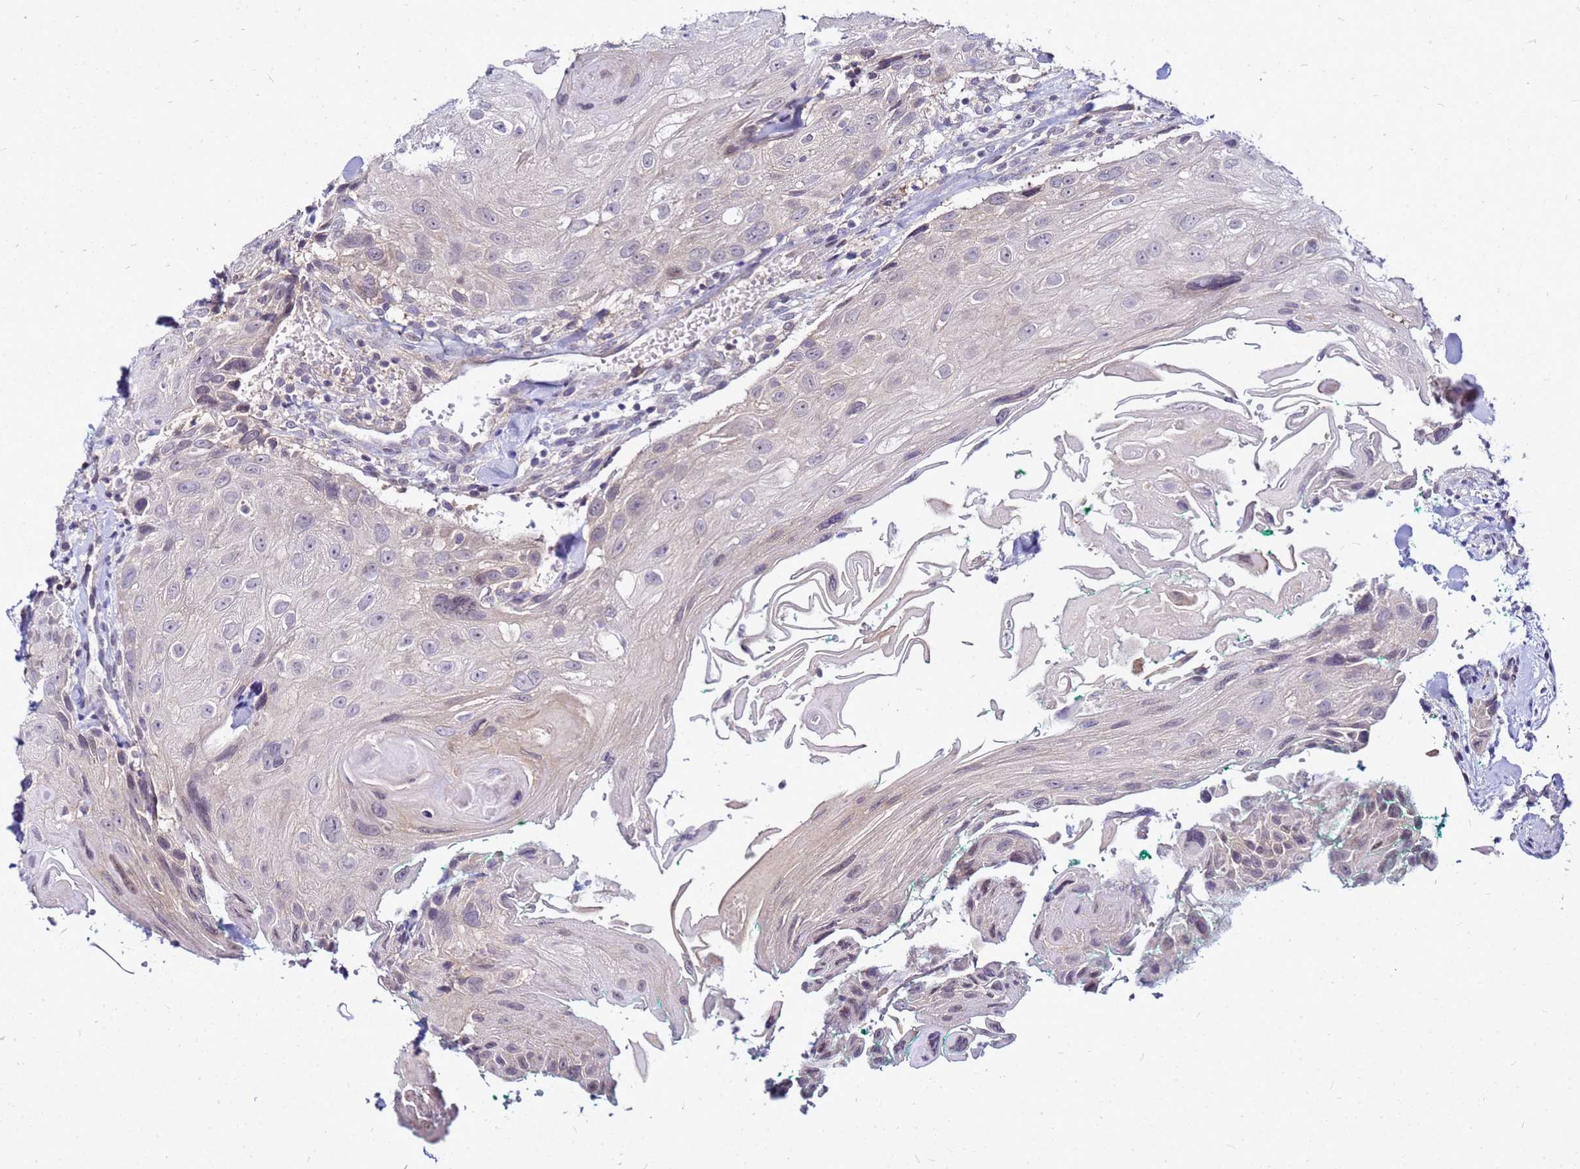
{"staining": {"intensity": "negative", "quantity": "none", "location": "none"}, "tissue": "head and neck cancer", "cell_type": "Tumor cells", "image_type": "cancer", "snomed": [{"axis": "morphology", "description": "Squamous cell carcinoma, NOS"}, {"axis": "topography", "description": "Head-Neck"}], "caption": "Human head and neck squamous cell carcinoma stained for a protein using IHC exhibits no expression in tumor cells.", "gene": "SAT1", "patient": {"sex": "male", "age": 81}}